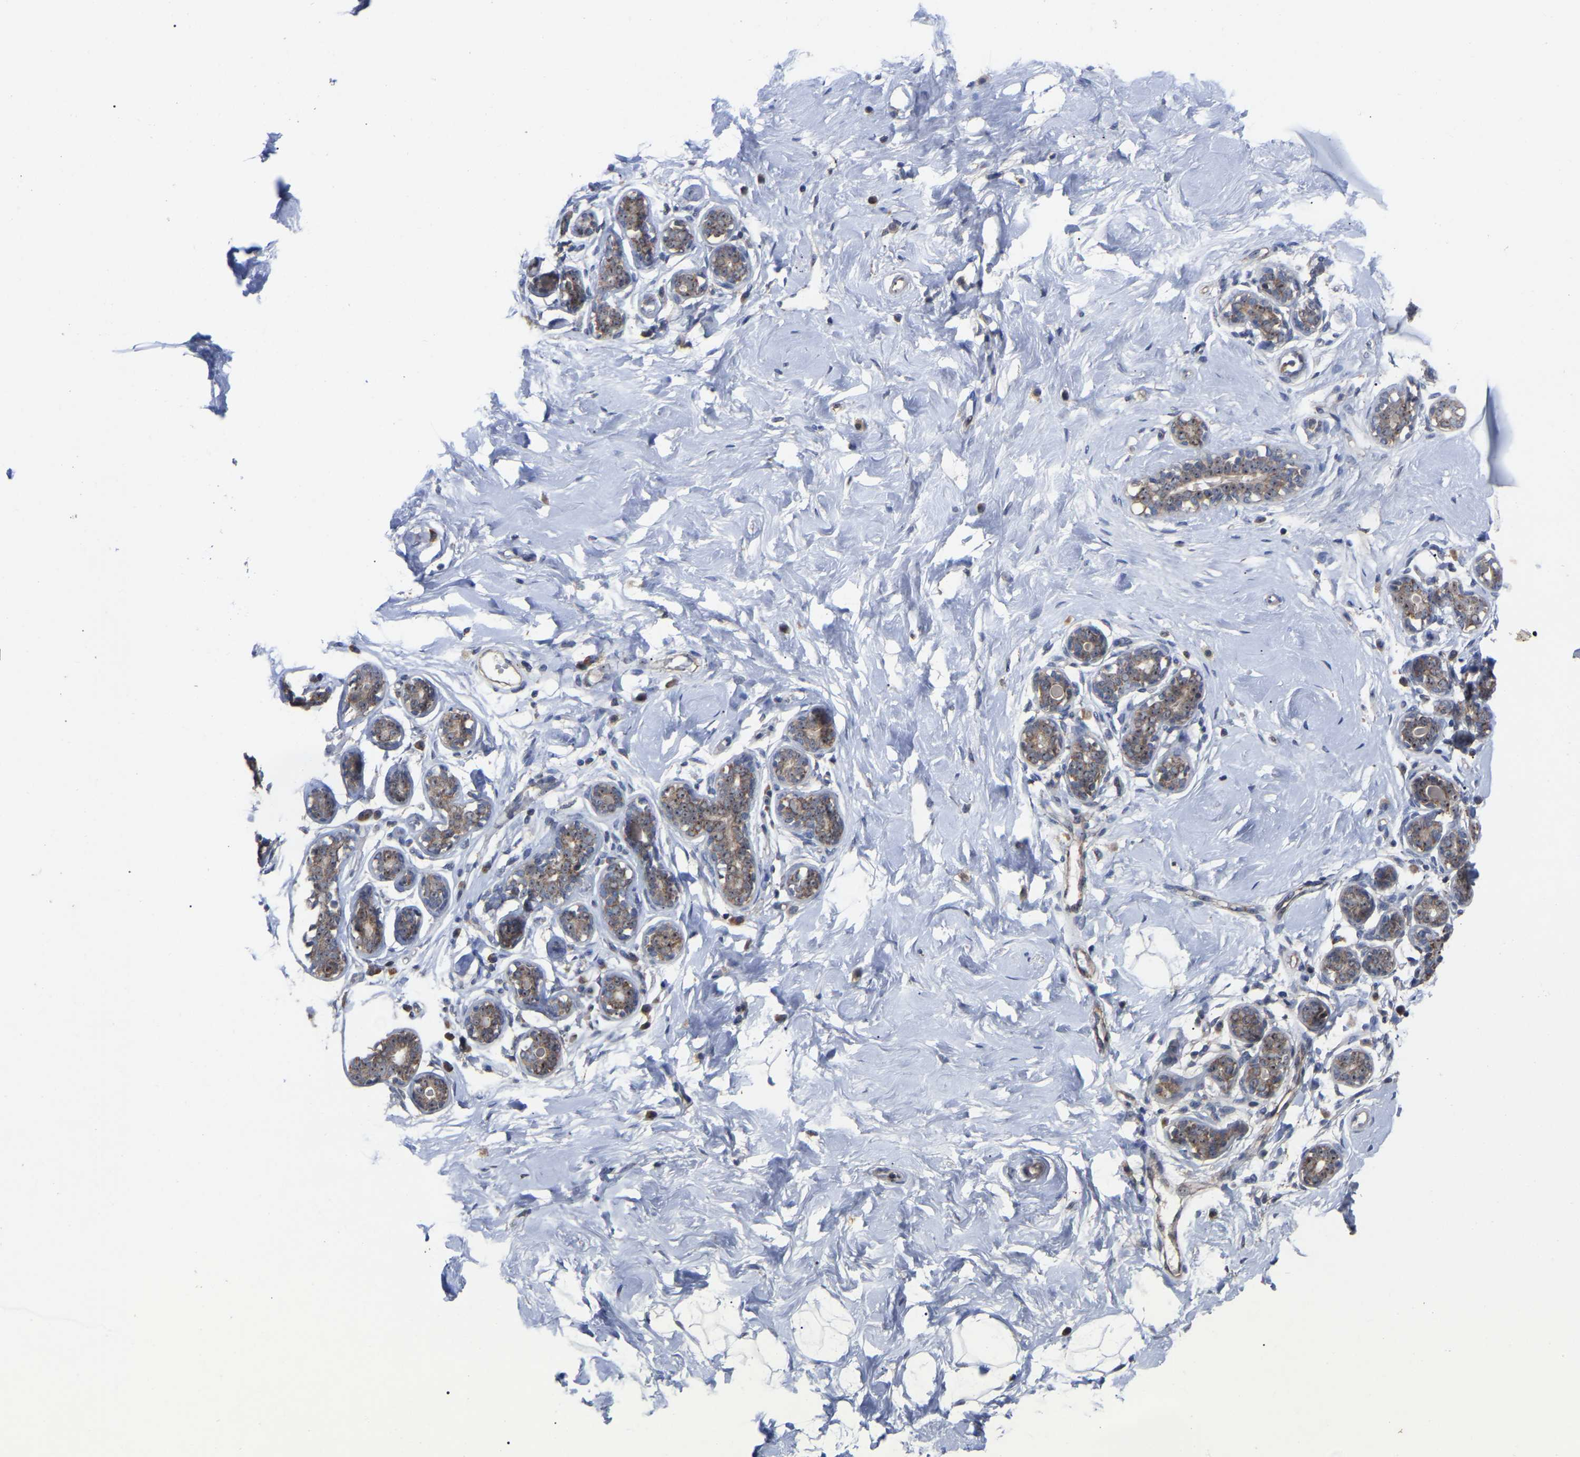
{"staining": {"intensity": "moderate", "quantity": ">75%", "location": "cytoplasmic/membranous,nuclear"}, "tissue": "breast", "cell_type": "Adipocytes", "image_type": "normal", "snomed": [{"axis": "morphology", "description": "Normal tissue, NOS"}, {"axis": "topography", "description": "Breast"}], "caption": "Immunohistochemistry (IHC) staining of unremarkable breast, which exhibits medium levels of moderate cytoplasmic/membranous,nuclear positivity in approximately >75% of adipocytes indicating moderate cytoplasmic/membranous,nuclear protein expression. The staining was performed using DAB (brown) for protein detection and nuclei were counterstained in hematoxylin (blue).", "gene": "NOP53", "patient": {"sex": "female", "age": 23}}